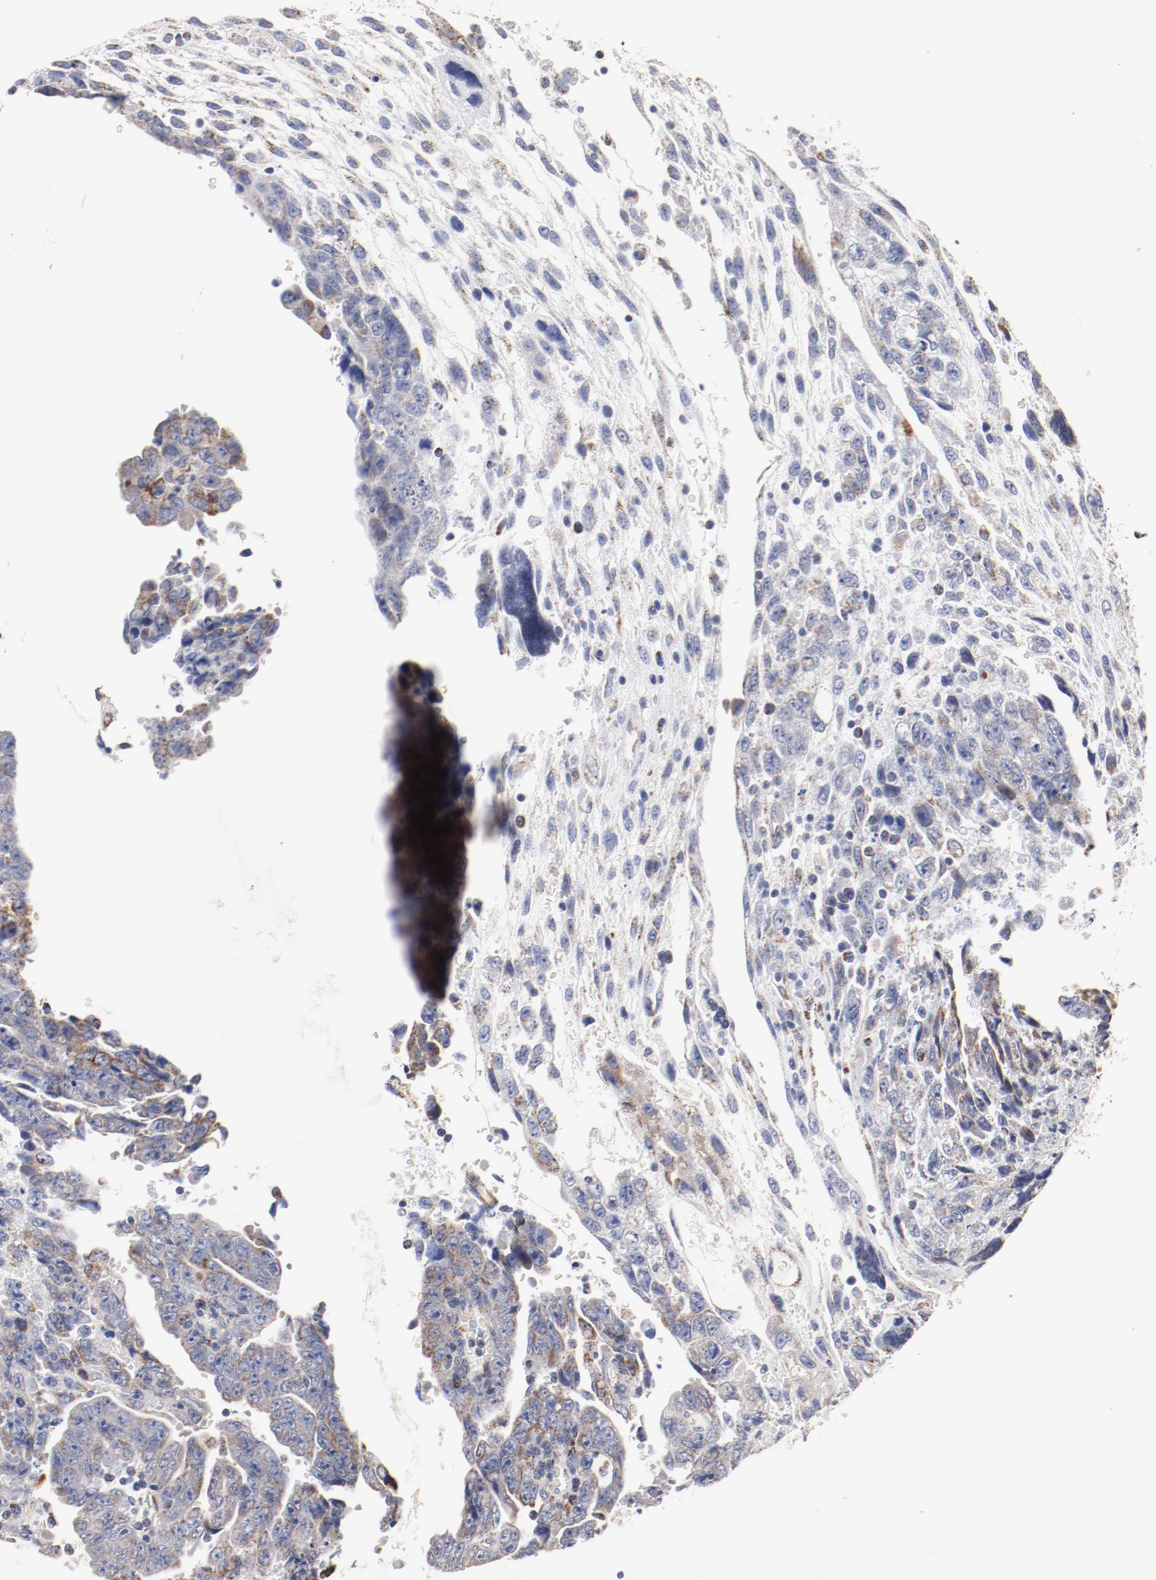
{"staining": {"intensity": "moderate", "quantity": ">75%", "location": "cytoplasmic/membranous"}, "tissue": "testis cancer", "cell_type": "Tumor cells", "image_type": "cancer", "snomed": [{"axis": "morphology", "description": "Carcinoma, Embryonal, NOS"}, {"axis": "topography", "description": "Testis"}], "caption": "Testis cancer tissue reveals moderate cytoplasmic/membranous expression in about >75% of tumor cells", "gene": "NDUFV2", "patient": {"sex": "male", "age": 28}}